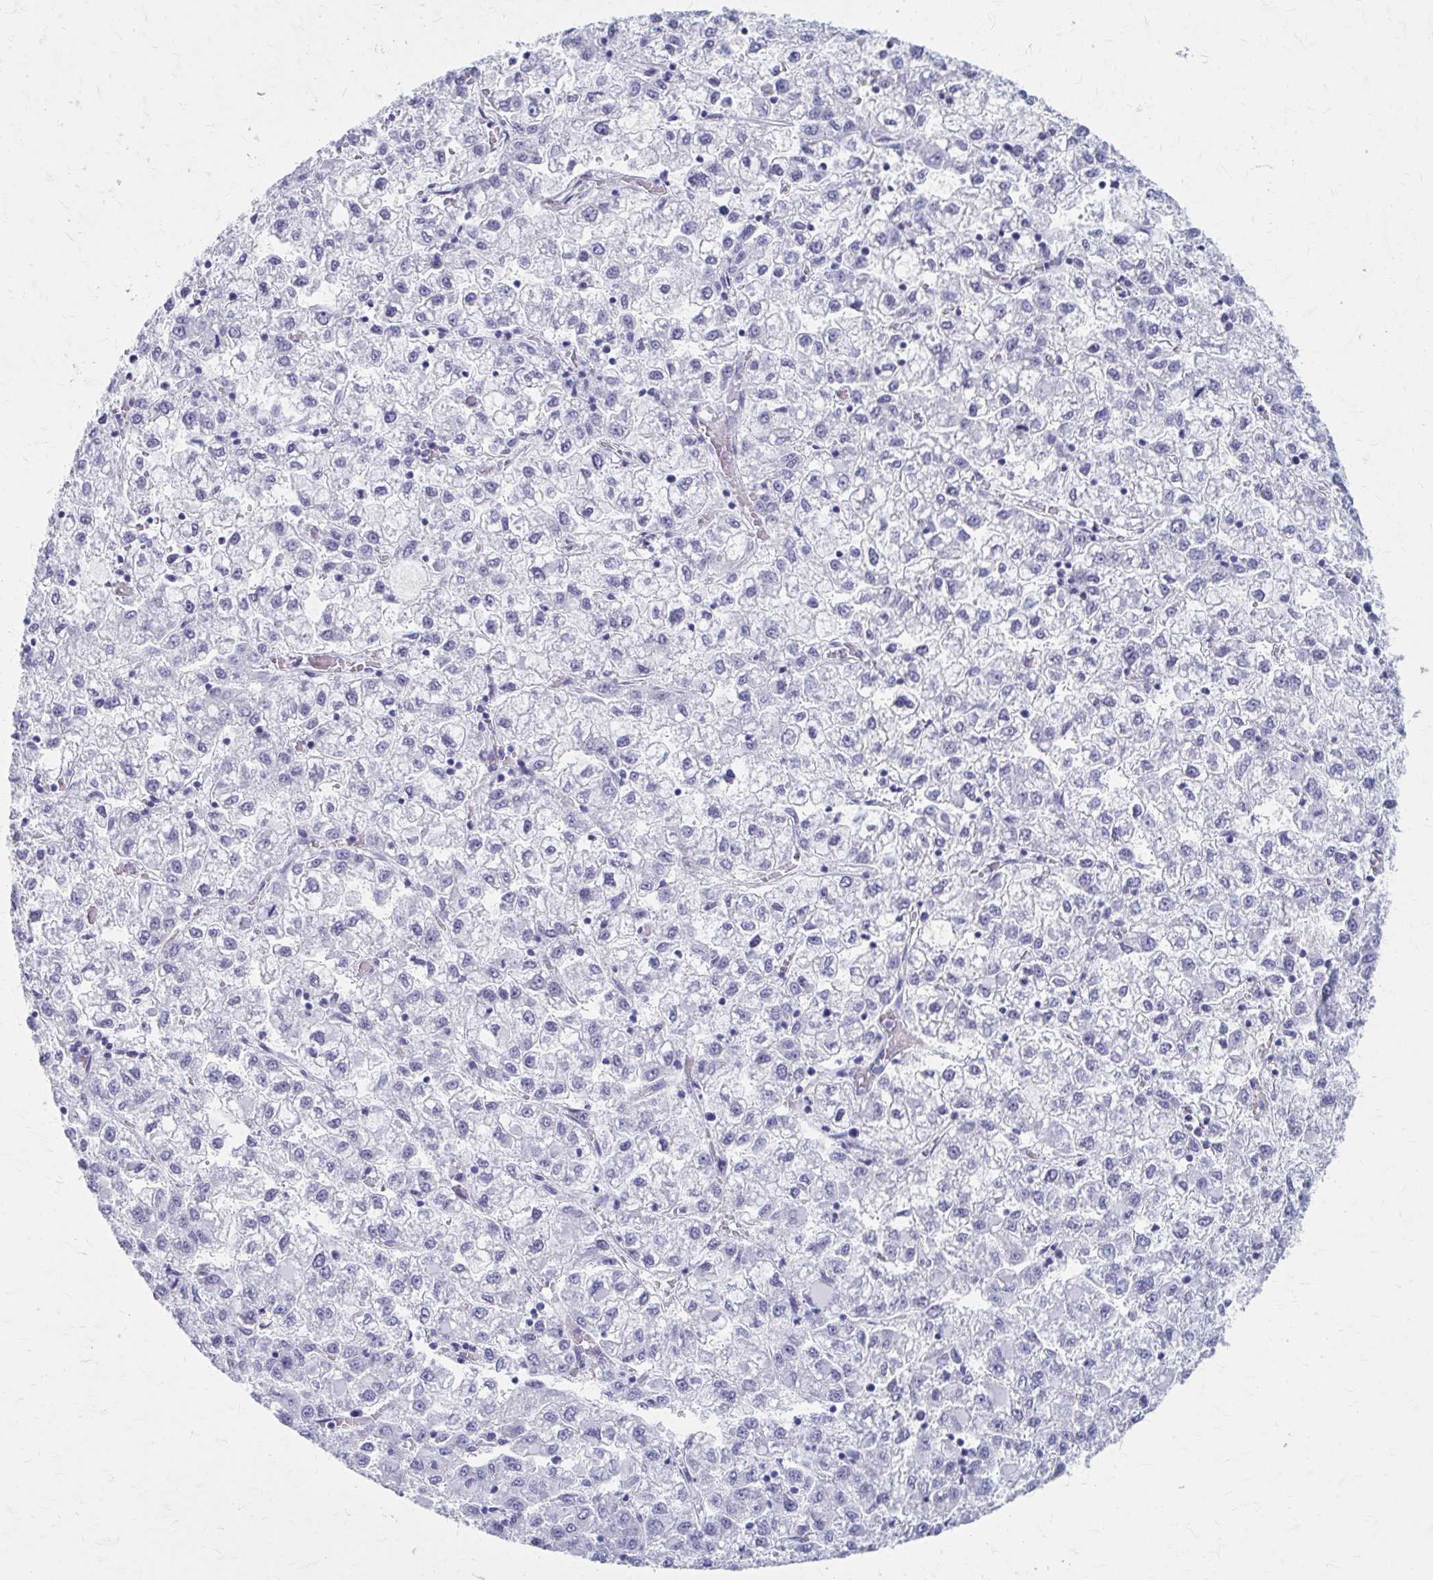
{"staining": {"intensity": "negative", "quantity": "none", "location": "none"}, "tissue": "liver cancer", "cell_type": "Tumor cells", "image_type": "cancer", "snomed": [{"axis": "morphology", "description": "Carcinoma, Hepatocellular, NOS"}, {"axis": "topography", "description": "Liver"}], "caption": "DAB immunohistochemical staining of human liver hepatocellular carcinoma demonstrates no significant positivity in tumor cells. (DAB (3,3'-diaminobenzidine) immunohistochemistry (IHC) with hematoxylin counter stain).", "gene": "CELF5", "patient": {"sex": "male", "age": 40}}